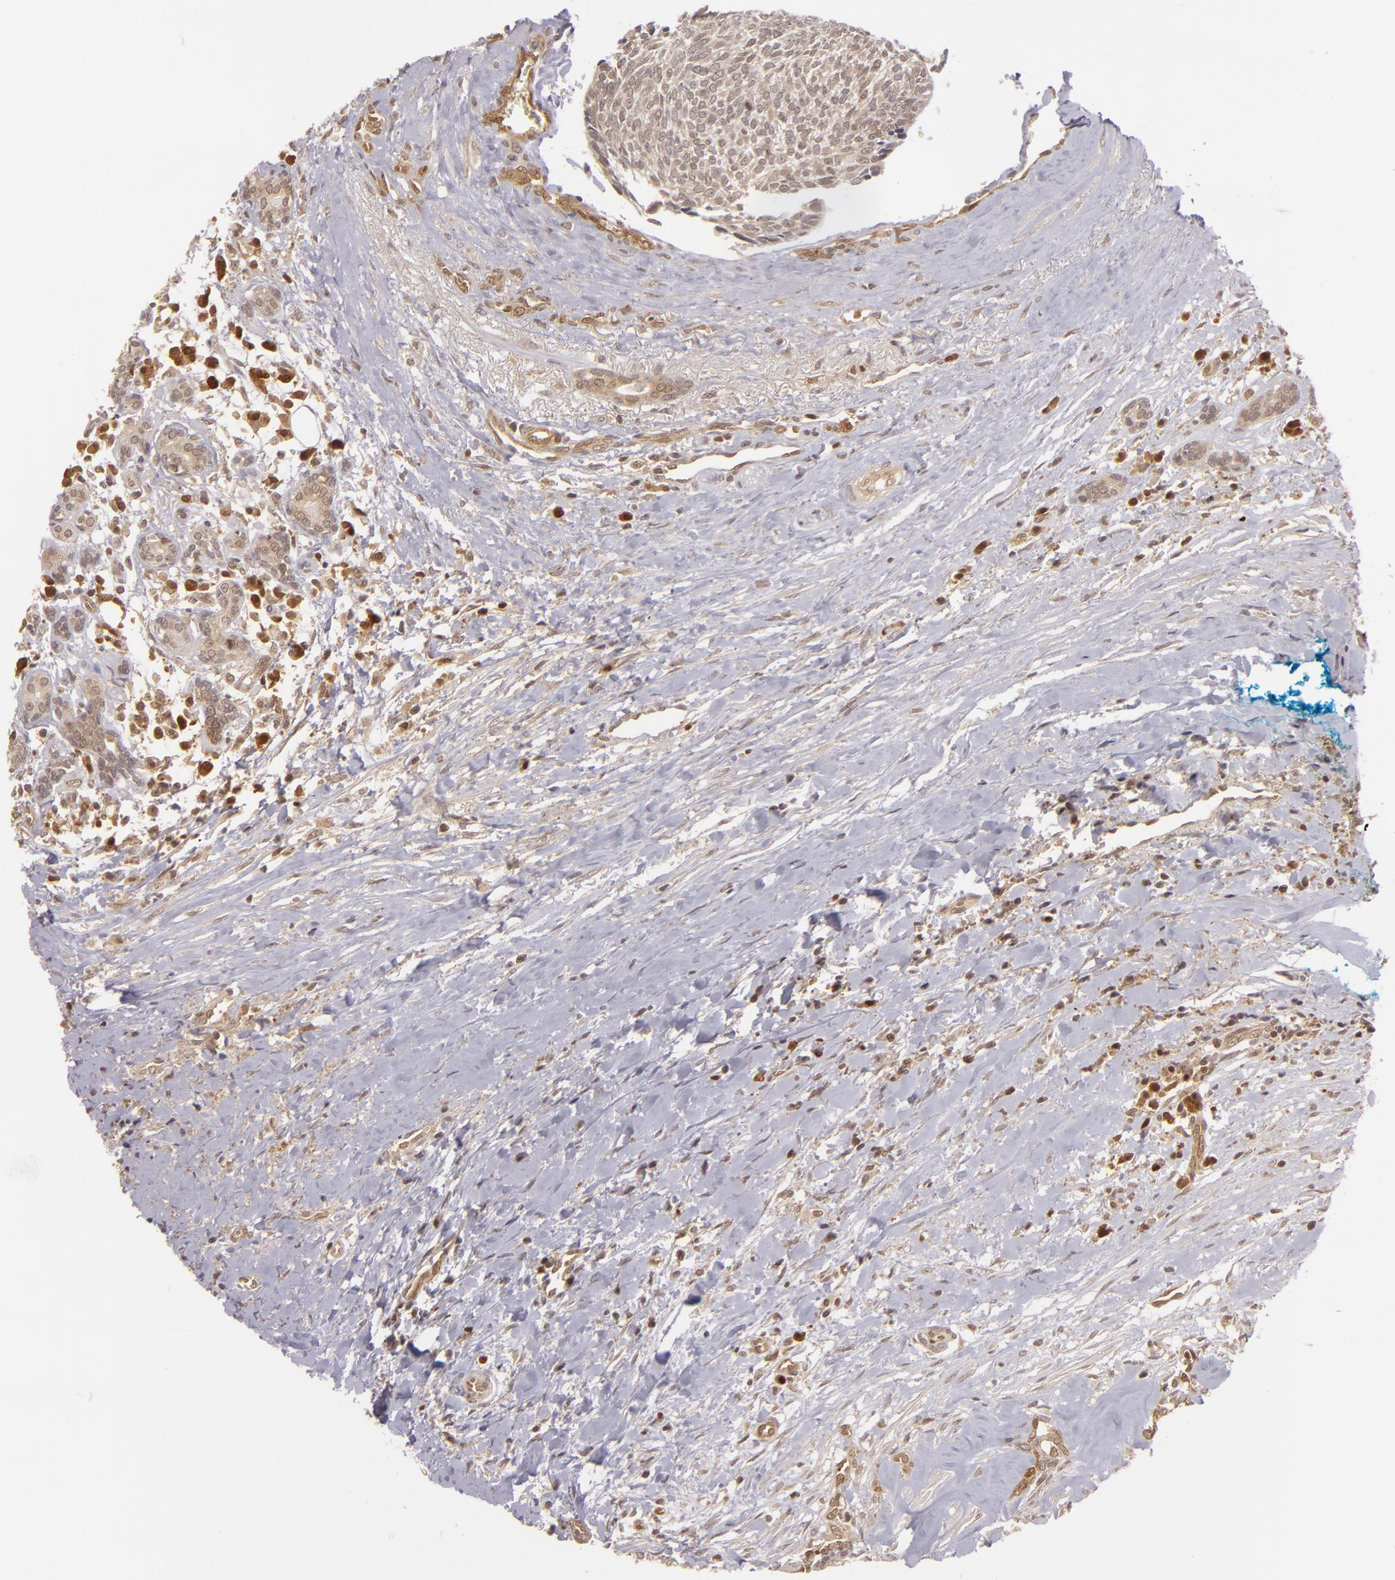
{"staining": {"intensity": "moderate", "quantity": "25%-75%", "location": "cytoplasmic/membranous,nuclear"}, "tissue": "head and neck cancer", "cell_type": "Tumor cells", "image_type": "cancer", "snomed": [{"axis": "morphology", "description": "Squamous cell carcinoma, NOS"}, {"axis": "topography", "description": "Salivary gland"}, {"axis": "topography", "description": "Head-Neck"}], "caption": "Head and neck cancer (squamous cell carcinoma) was stained to show a protein in brown. There is medium levels of moderate cytoplasmic/membranous and nuclear expression in about 25%-75% of tumor cells. (DAB IHC, brown staining for protein, blue staining for nuclei).", "gene": "ZBTB33", "patient": {"sex": "male", "age": 70}}